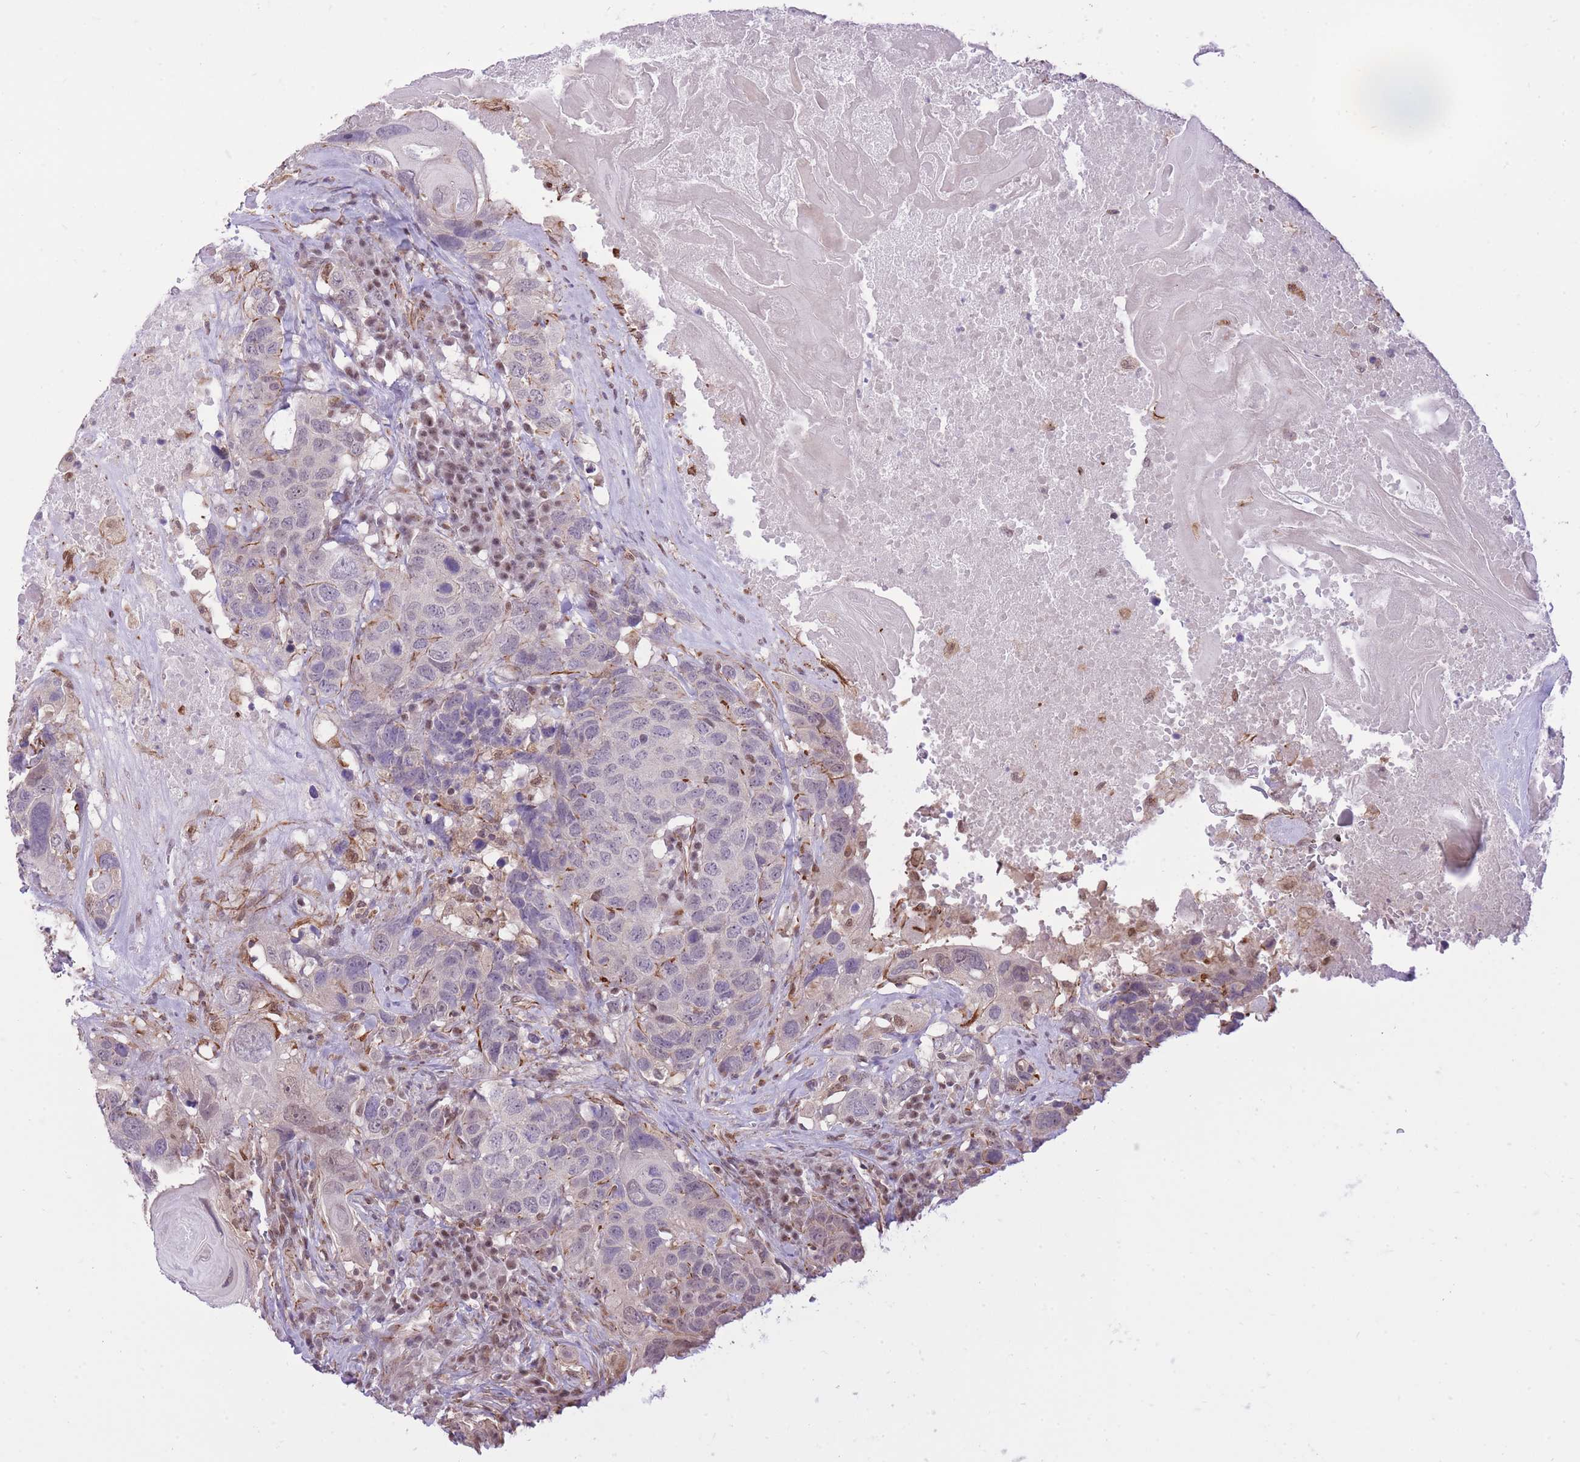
{"staining": {"intensity": "negative", "quantity": "none", "location": "none"}, "tissue": "head and neck cancer", "cell_type": "Tumor cells", "image_type": "cancer", "snomed": [{"axis": "morphology", "description": "Squamous cell carcinoma, NOS"}, {"axis": "topography", "description": "Head-Neck"}], "caption": "This is a photomicrograph of IHC staining of head and neck cancer (squamous cell carcinoma), which shows no expression in tumor cells.", "gene": "ELL", "patient": {"sex": "male", "age": 66}}